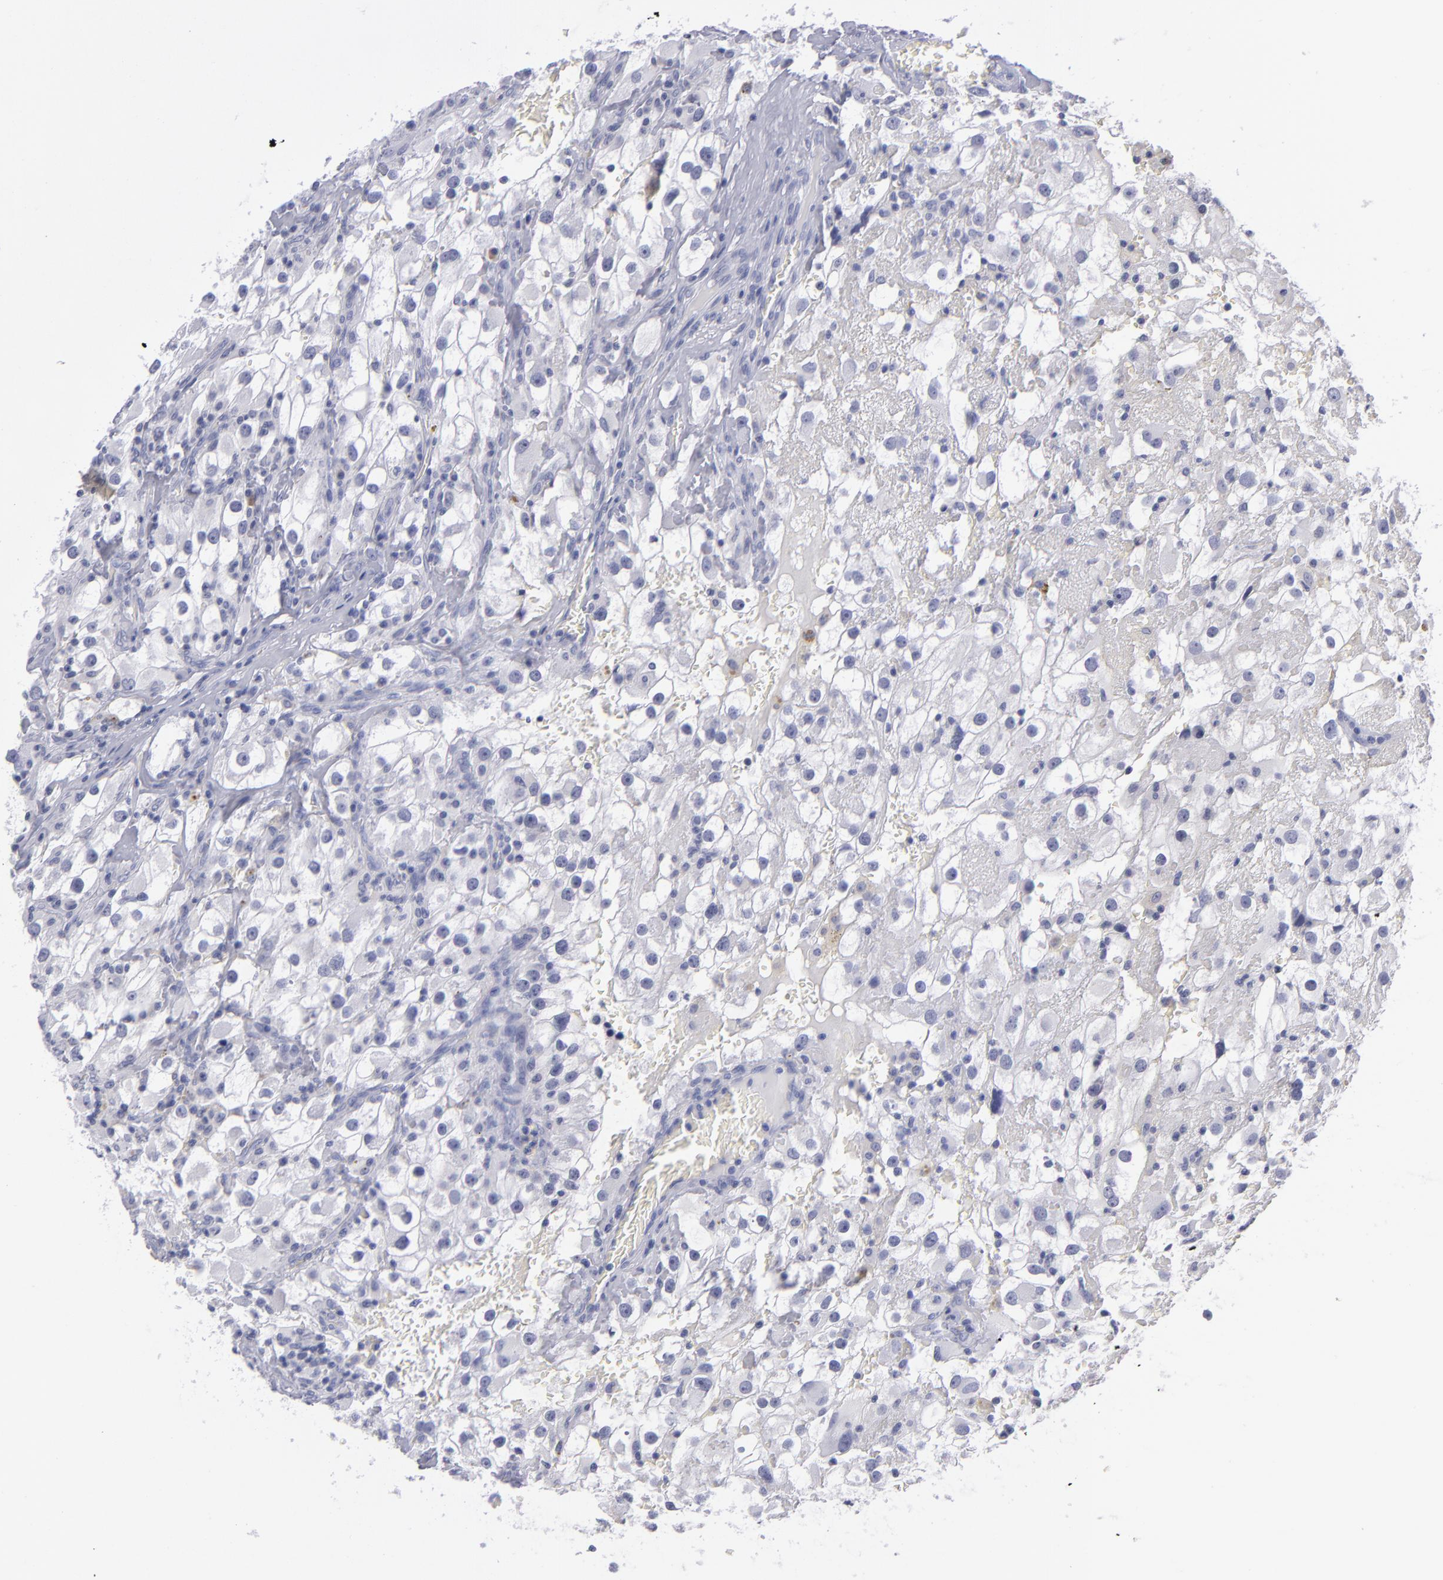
{"staining": {"intensity": "negative", "quantity": "none", "location": "none"}, "tissue": "renal cancer", "cell_type": "Tumor cells", "image_type": "cancer", "snomed": [{"axis": "morphology", "description": "Adenocarcinoma, NOS"}, {"axis": "topography", "description": "Kidney"}], "caption": "Immunohistochemistry image of adenocarcinoma (renal) stained for a protein (brown), which displays no positivity in tumor cells.", "gene": "ITGB4", "patient": {"sex": "female", "age": 52}}